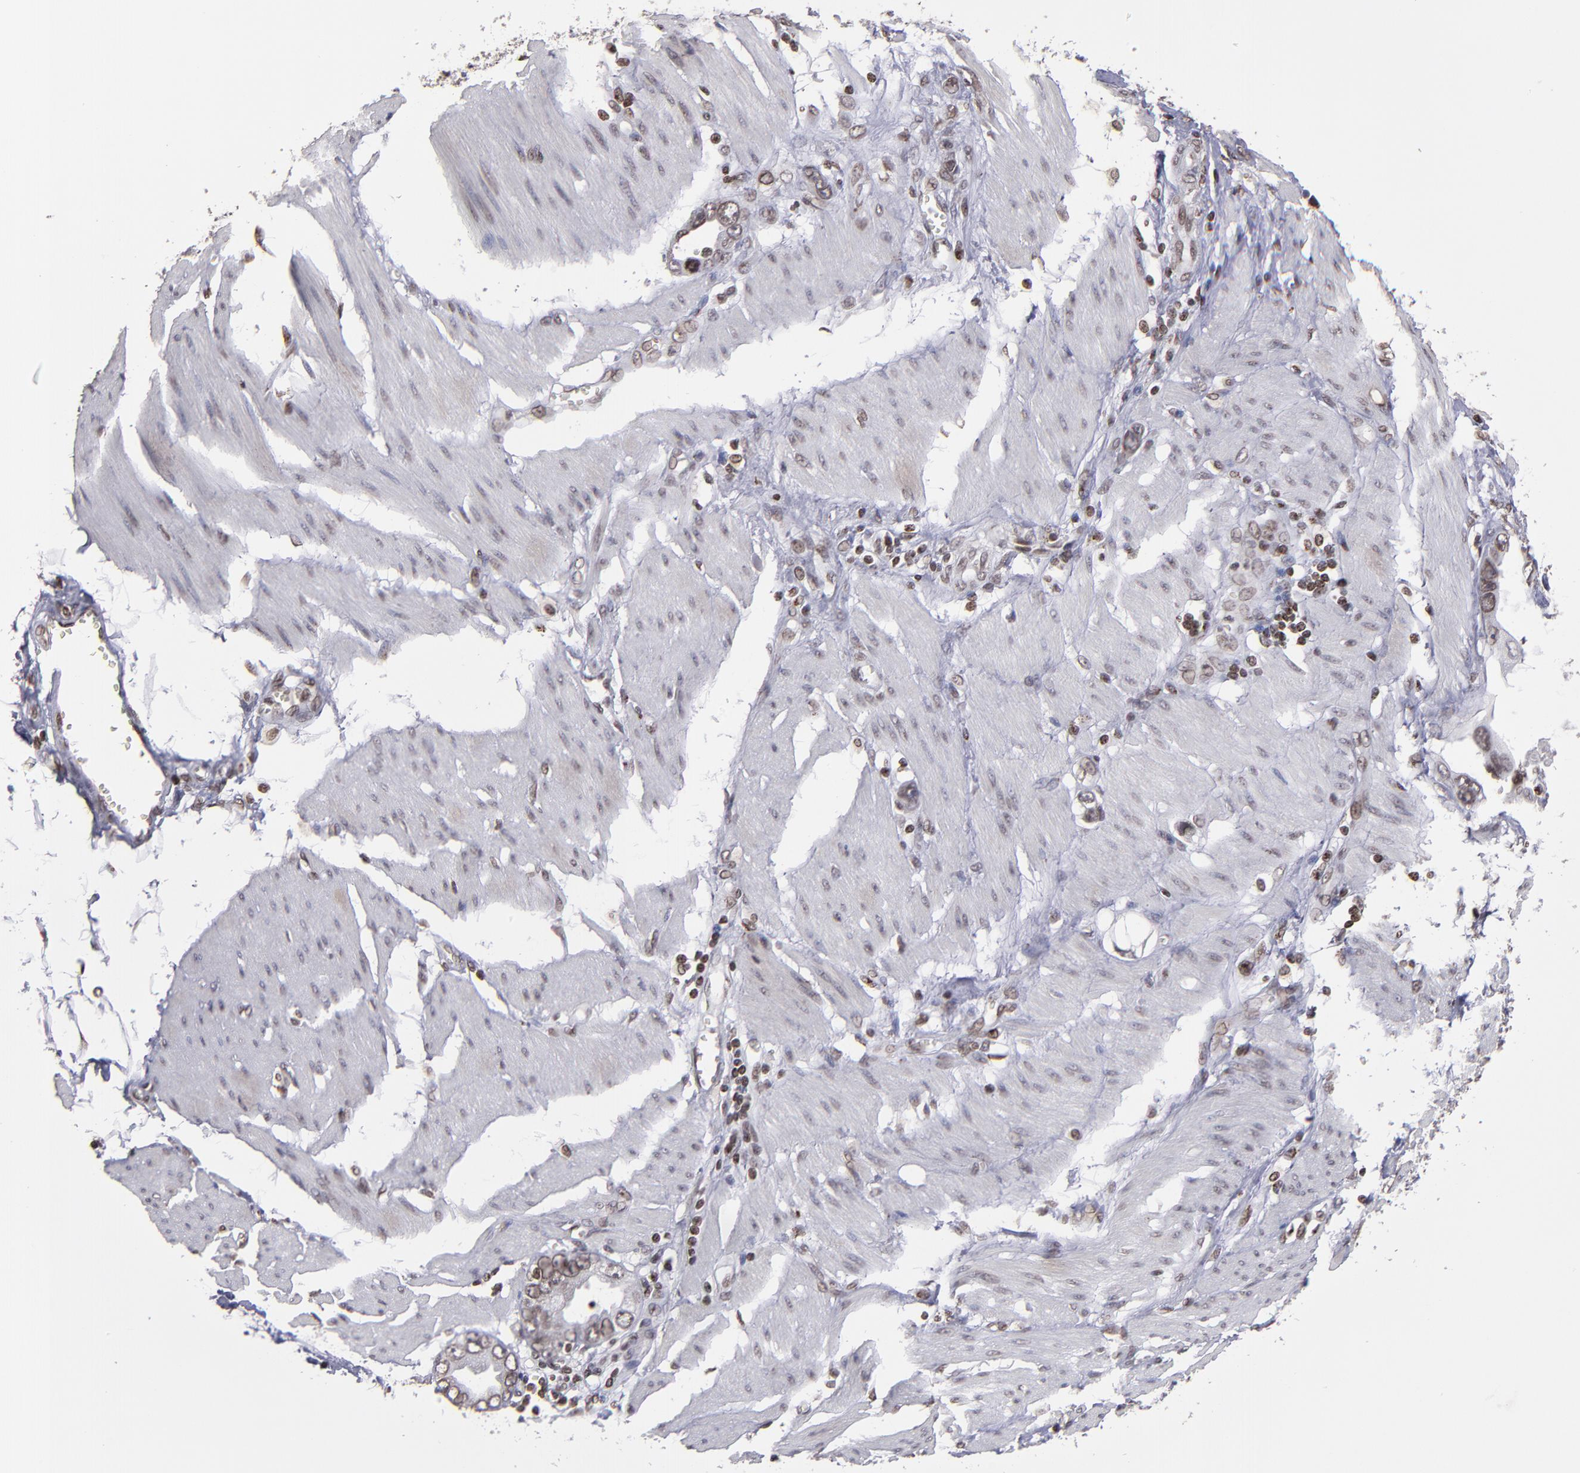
{"staining": {"intensity": "moderate", "quantity": ">75%", "location": "cytoplasmic/membranous,nuclear"}, "tissue": "stomach cancer", "cell_type": "Tumor cells", "image_type": "cancer", "snomed": [{"axis": "morphology", "description": "Adenocarcinoma, NOS"}, {"axis": "topography", "description": "Stomach"}], "caption": "Tumor cells display medium levels of moderate cytoplasmic/membranous and nuclear staining in approximately >75% of cells in stomach adenocarcinoma.", "gene": "CSDC2", "patient": {"sex": "male", "age": 78}}